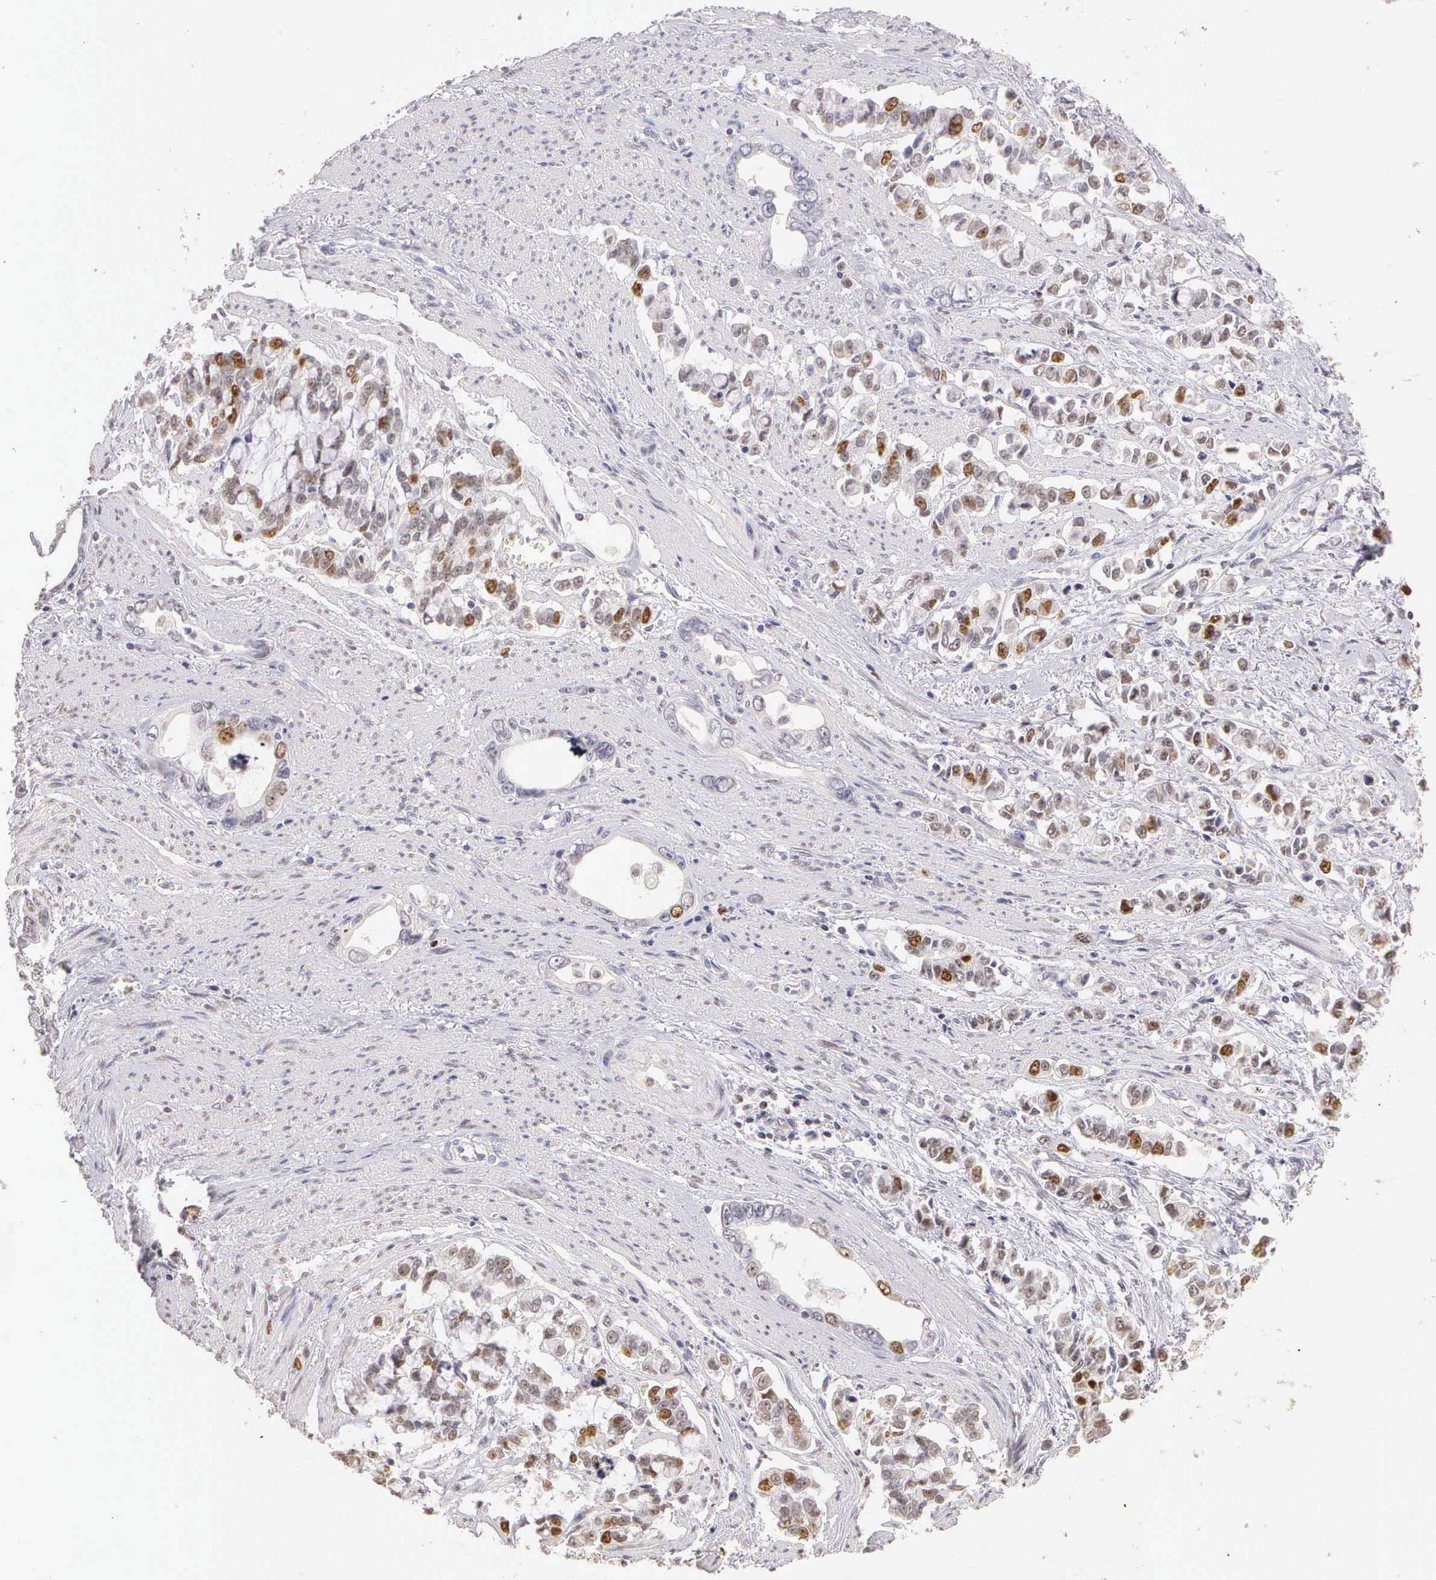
{"staining": {"intensity": "moderate", "quantity": "25%-75%", "location": "nuclear"}, "tissue": "stomach cancer", "cell_type": "Tumor cells", "image_type": "cancer", "snomed": [{"axis": "morphology", "description": "Adenocarcinoma, NOS"}, {"axis": "topography", "description": "Stomach"}], "caption": "Stomach cancer (adenocarcinoma) stained with DAB immunohistochemistry reveals medium levels of moderate nuclear positivity in approximately 25%-75% of tumor cells. (Brightfield microscopy of DAB IHC at high magnification).", "gene": "MKI67", "patient": {"sex": "male", "age": 78}}